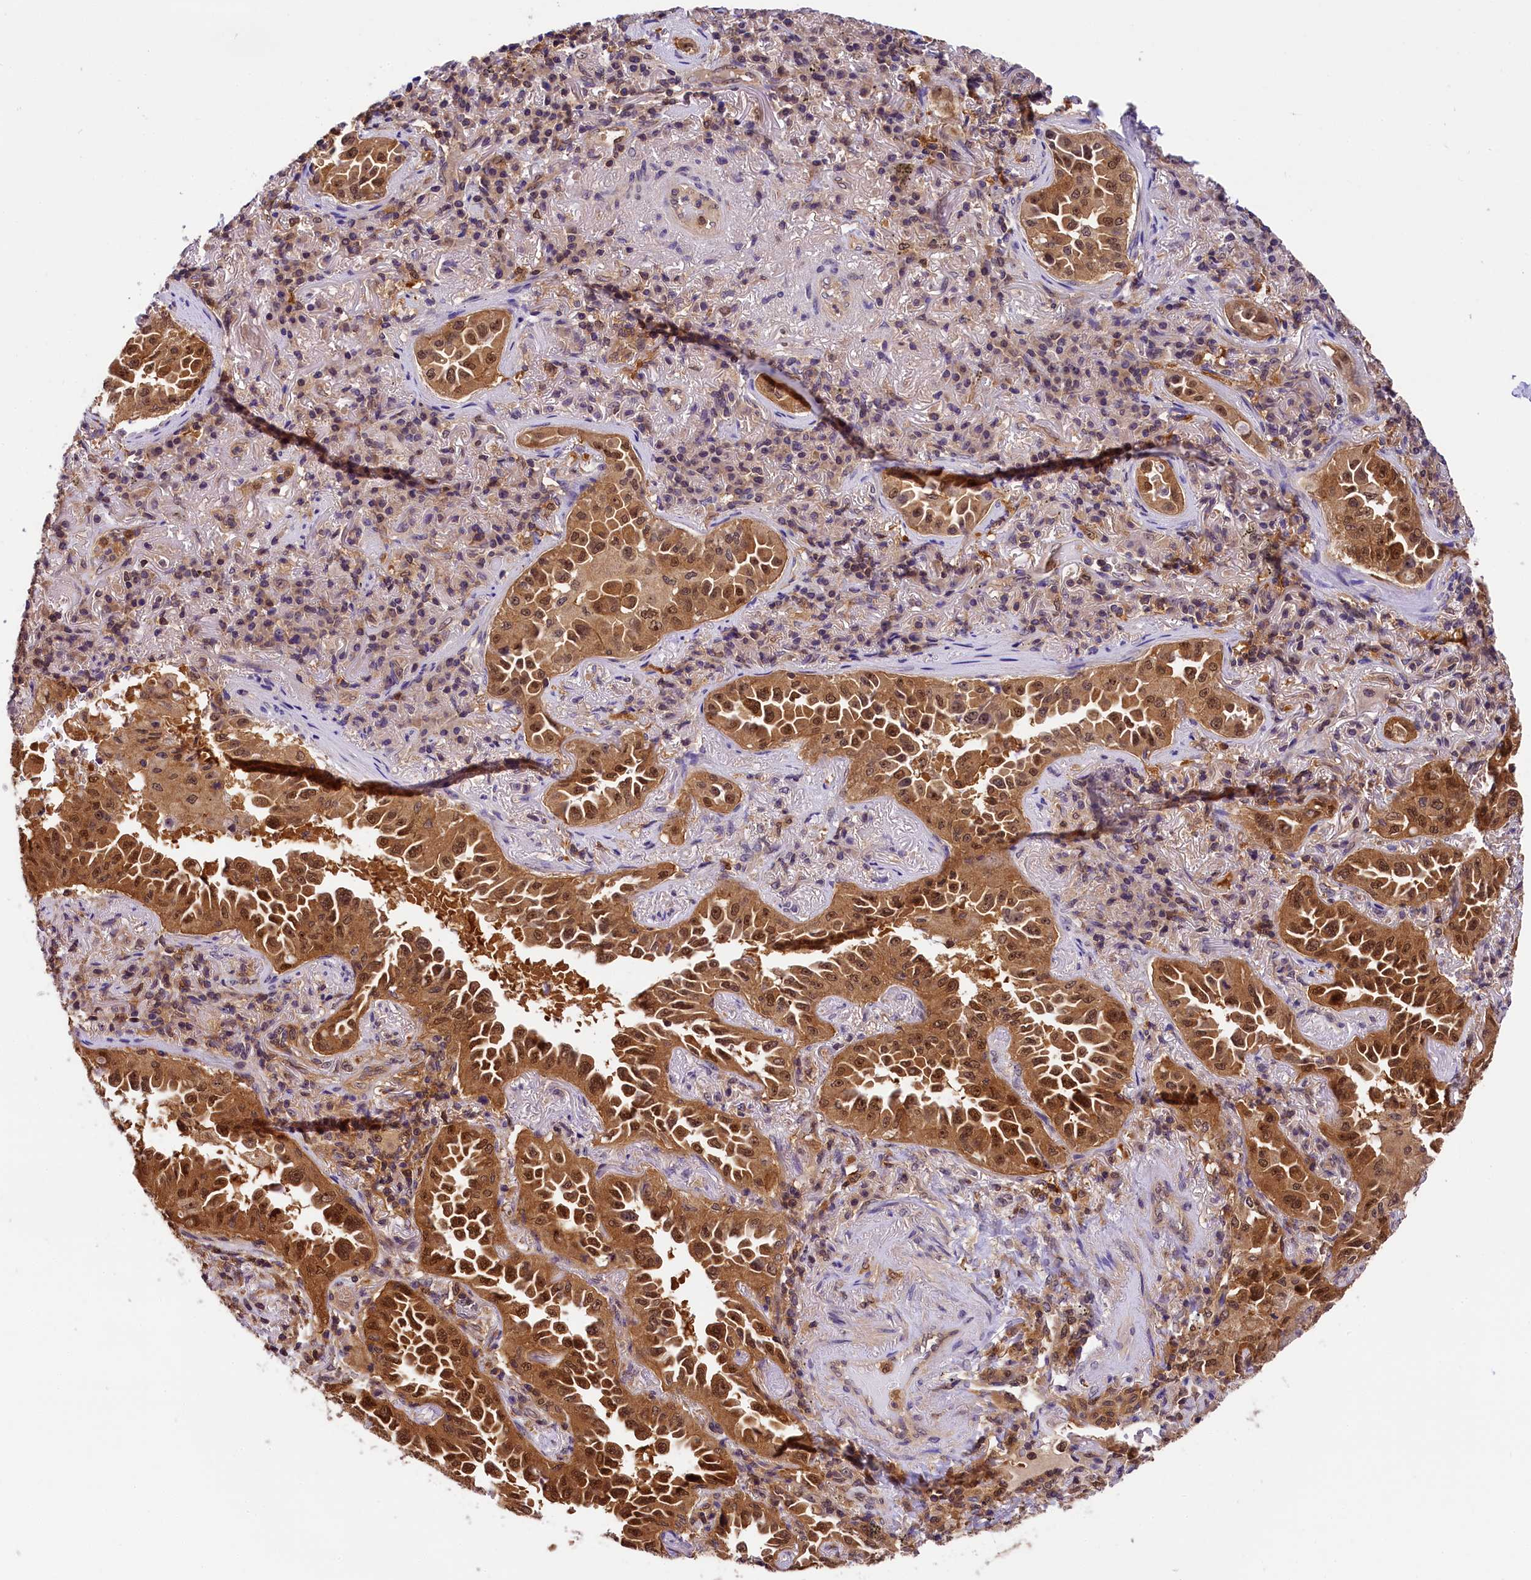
{"staining": {"intensity": "moderate", "quantity": ">75%", "location": "cytoplasmic/membranous,nuclear"}, "tissue": "lung cancer", "cell_type": "Tumor cells", "image_type": "cancer", "snomed": [{"axis": "morphology", "description": "Adenocarcinoma, NOS"}, {"axis": "topography", "description": "Lung"}], "caption": "This is an image of IHC staining of lung cancer, which shows moderate expression in the cytoplasmic/membranous and nuclear of tumor cells.", "gene": "EIF6", "patient": {"sex": "female", "age": 69}}